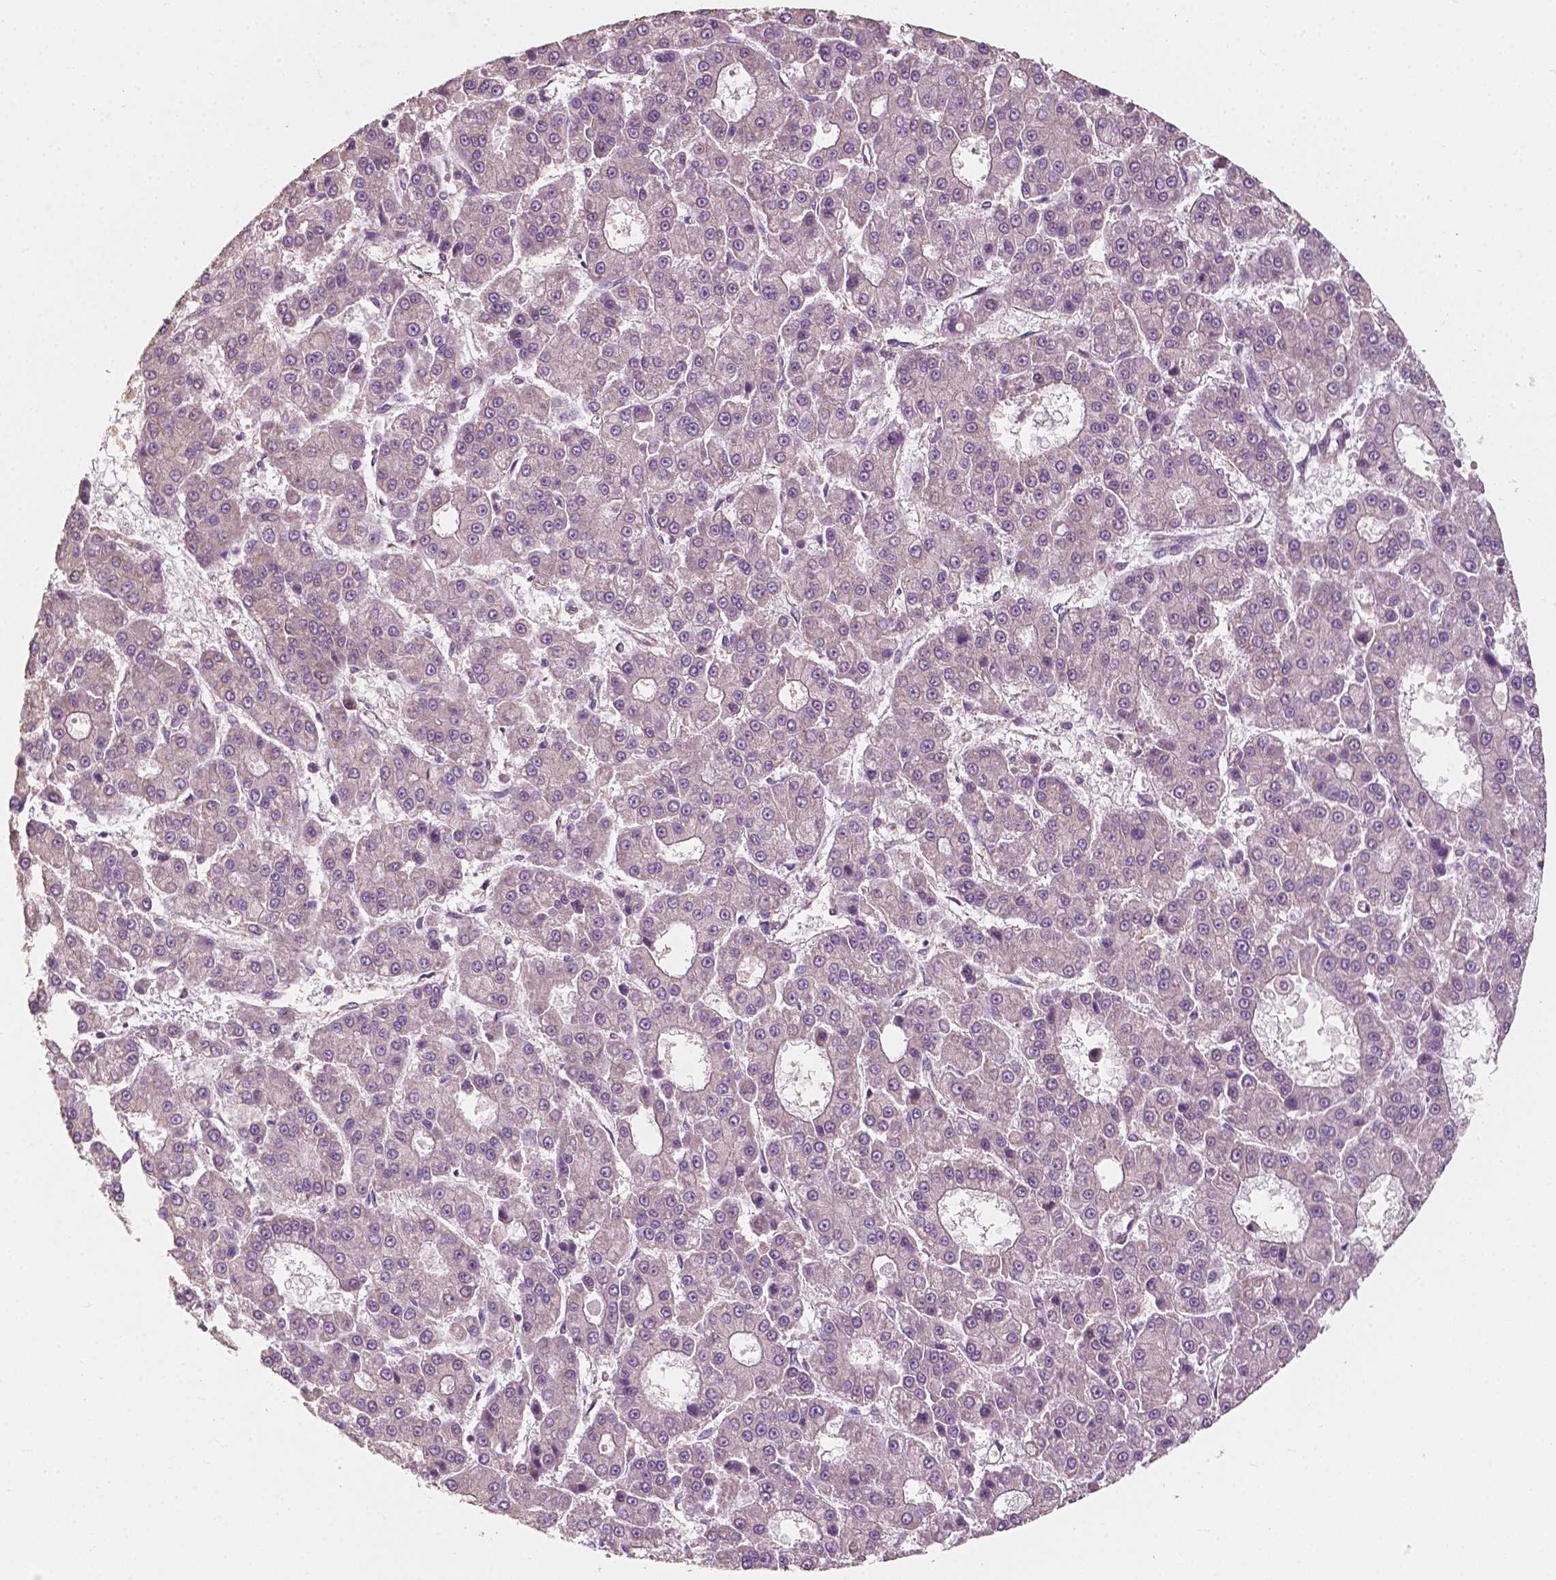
{"staining": {"intensity": "negative", "quantity": "none", "location": "none"}, "tissue": "liver cancer", "cell_type": "Tumor cells", "image_type": "cancer", "snomed": [{"axis": "morphology", "description": "Carcinoma, Hepatocellular, NOS"}, {"axis": "topography", "description": "Liver"}], "caption": "The photomicrograph shows no significant positivity in tumor cells of hepatocellular carcinoma (liver). (Brightfield microscopy of DAB immunohistochemistry (IHC) at high magnification).", "gene": "G3BP1", "patient": {"sex": "male", "age": 70}}